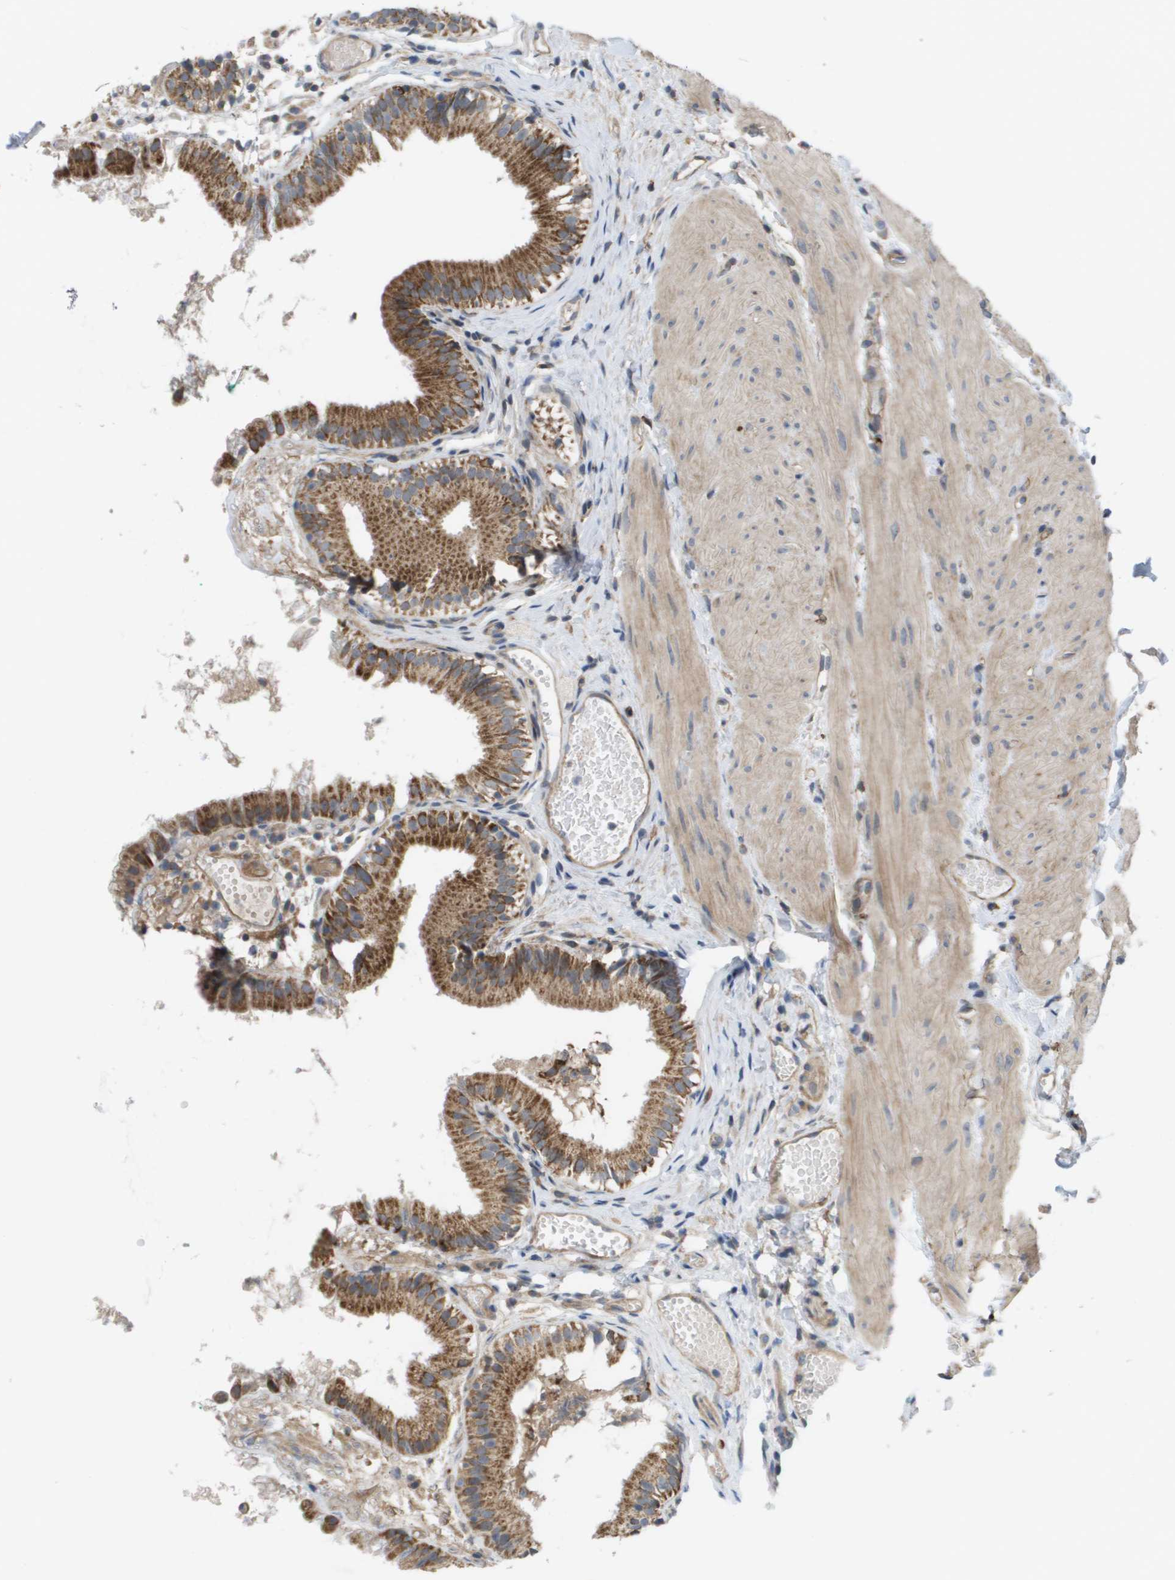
{"staining": {"intensity": "moderate", "quantity": ">75%", "location": "cytoplasmic/membranous"}, "tissue": "gallbladder", "cell_type": "Glandular cells", "image_type": "normal", "snomed": [{"axis": "morphology", "description": "Normal tissue, NOS"}, {"axis": "topography", "description": "Gallbladder"}], "caption": "IHC micrograph of unremarkable gallbladder: human gallbladder stained using immunohistochemistry (IHC) displays medium levels of moderate protein expression localized specifically in the cytoplasmic/membranous of glandular cells, appearing as a cytoplasmic/membranous brown color.", "gene": "MTARC2", "patient": {"sex": "female", "age": 26}}